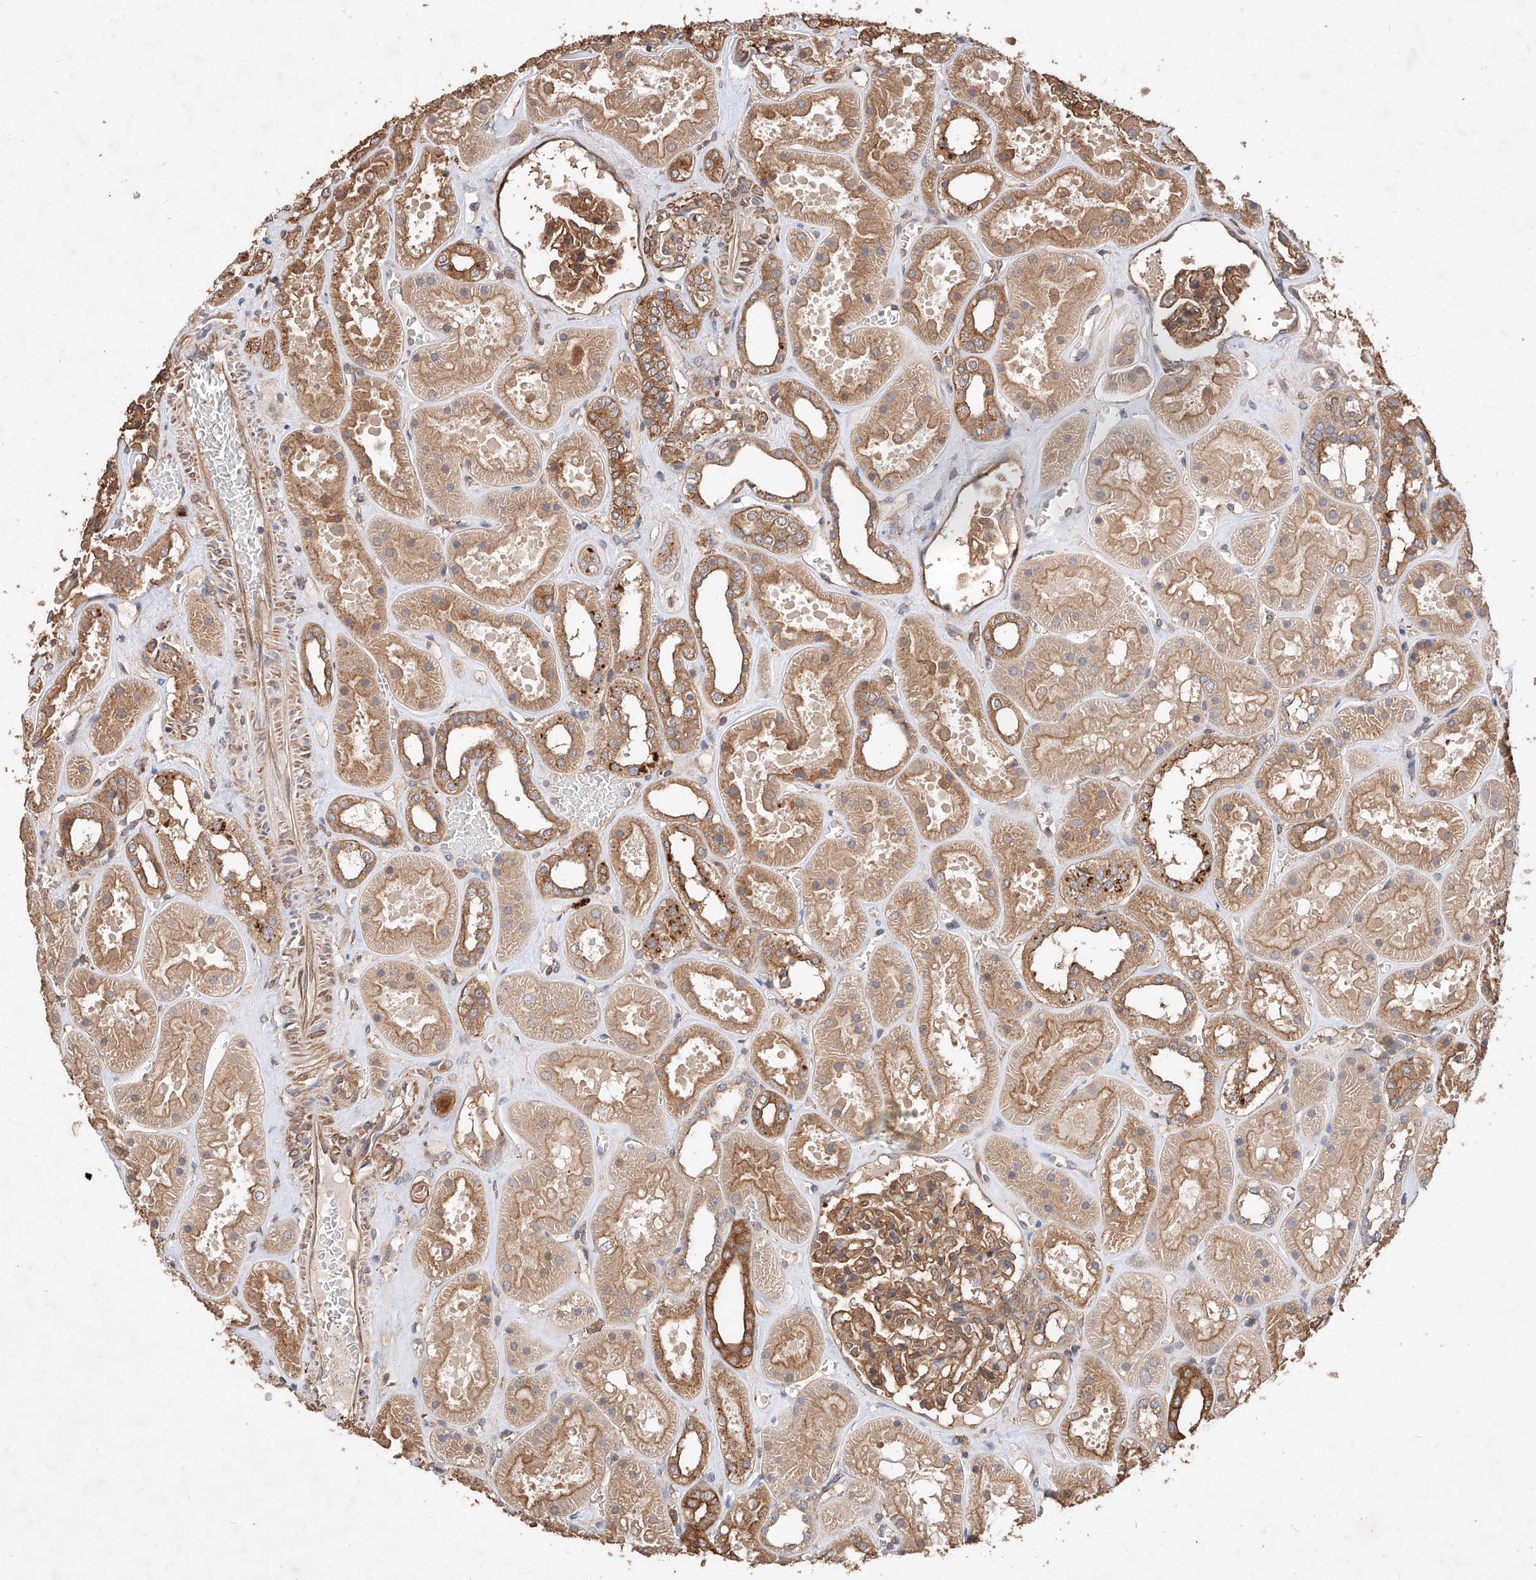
{"staining": {"intensity": "moderate", "quantity": ">75%", "location": "cytoplasmic/membranous"}, "tissue": "kidney", "cell_type": "Cells in glomeruli", "image_type": "normal", "snomed": [{"axis": "morphology", "description": "Normal tissue, NOS"}, {"axis": "topography", "description": "Kidney"}], "caption": "Protein staining reveals moderate cytoplasmic/membranous positivity in about >75% of cells in glomeruli in unremarkable kidney.", "gene": "GHDC", "patient": {"sex": "female", "age": 41}}